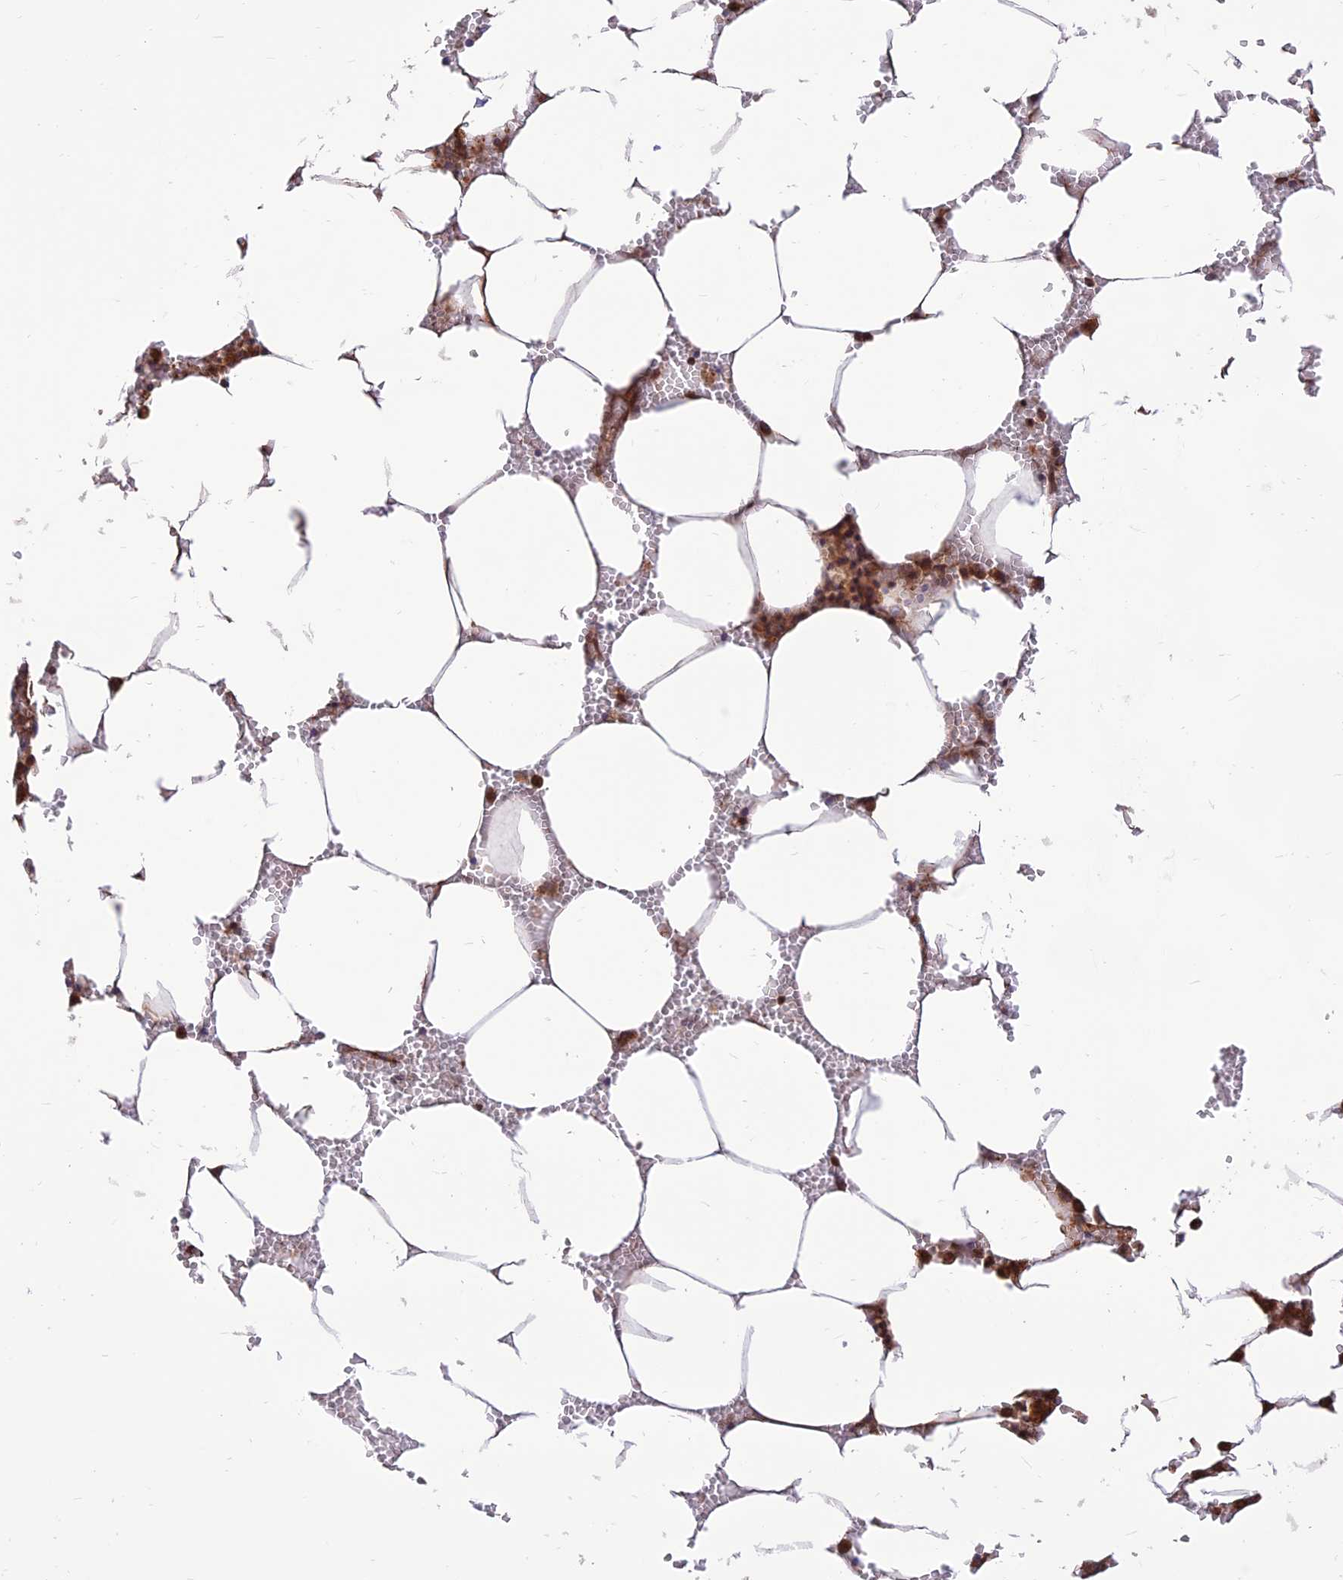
{"staining": {"intensity": "strong", "quantity": ">75%", "location": "cytoplasmic/membranous,nuclear"}, "tissue": "bone marrow", "cell_type": "Hematopoietic cells", "image_type": "normal", "snomed": [{"axis": "morphology", "description": "Normal tissue, NOS"}, {"axis": "topography", "description": "Bone marrow"}], "caption": "A brown stain labels strong cytoplasmic/membranous,nuclear expression of a protein in hematopoietic cells of normal bone marrow. (brown staining indicates protein expression, while blue staining denotes nuclei).", "gene": "FAM186B", "patient": {"sex": "male", "age": 70}}